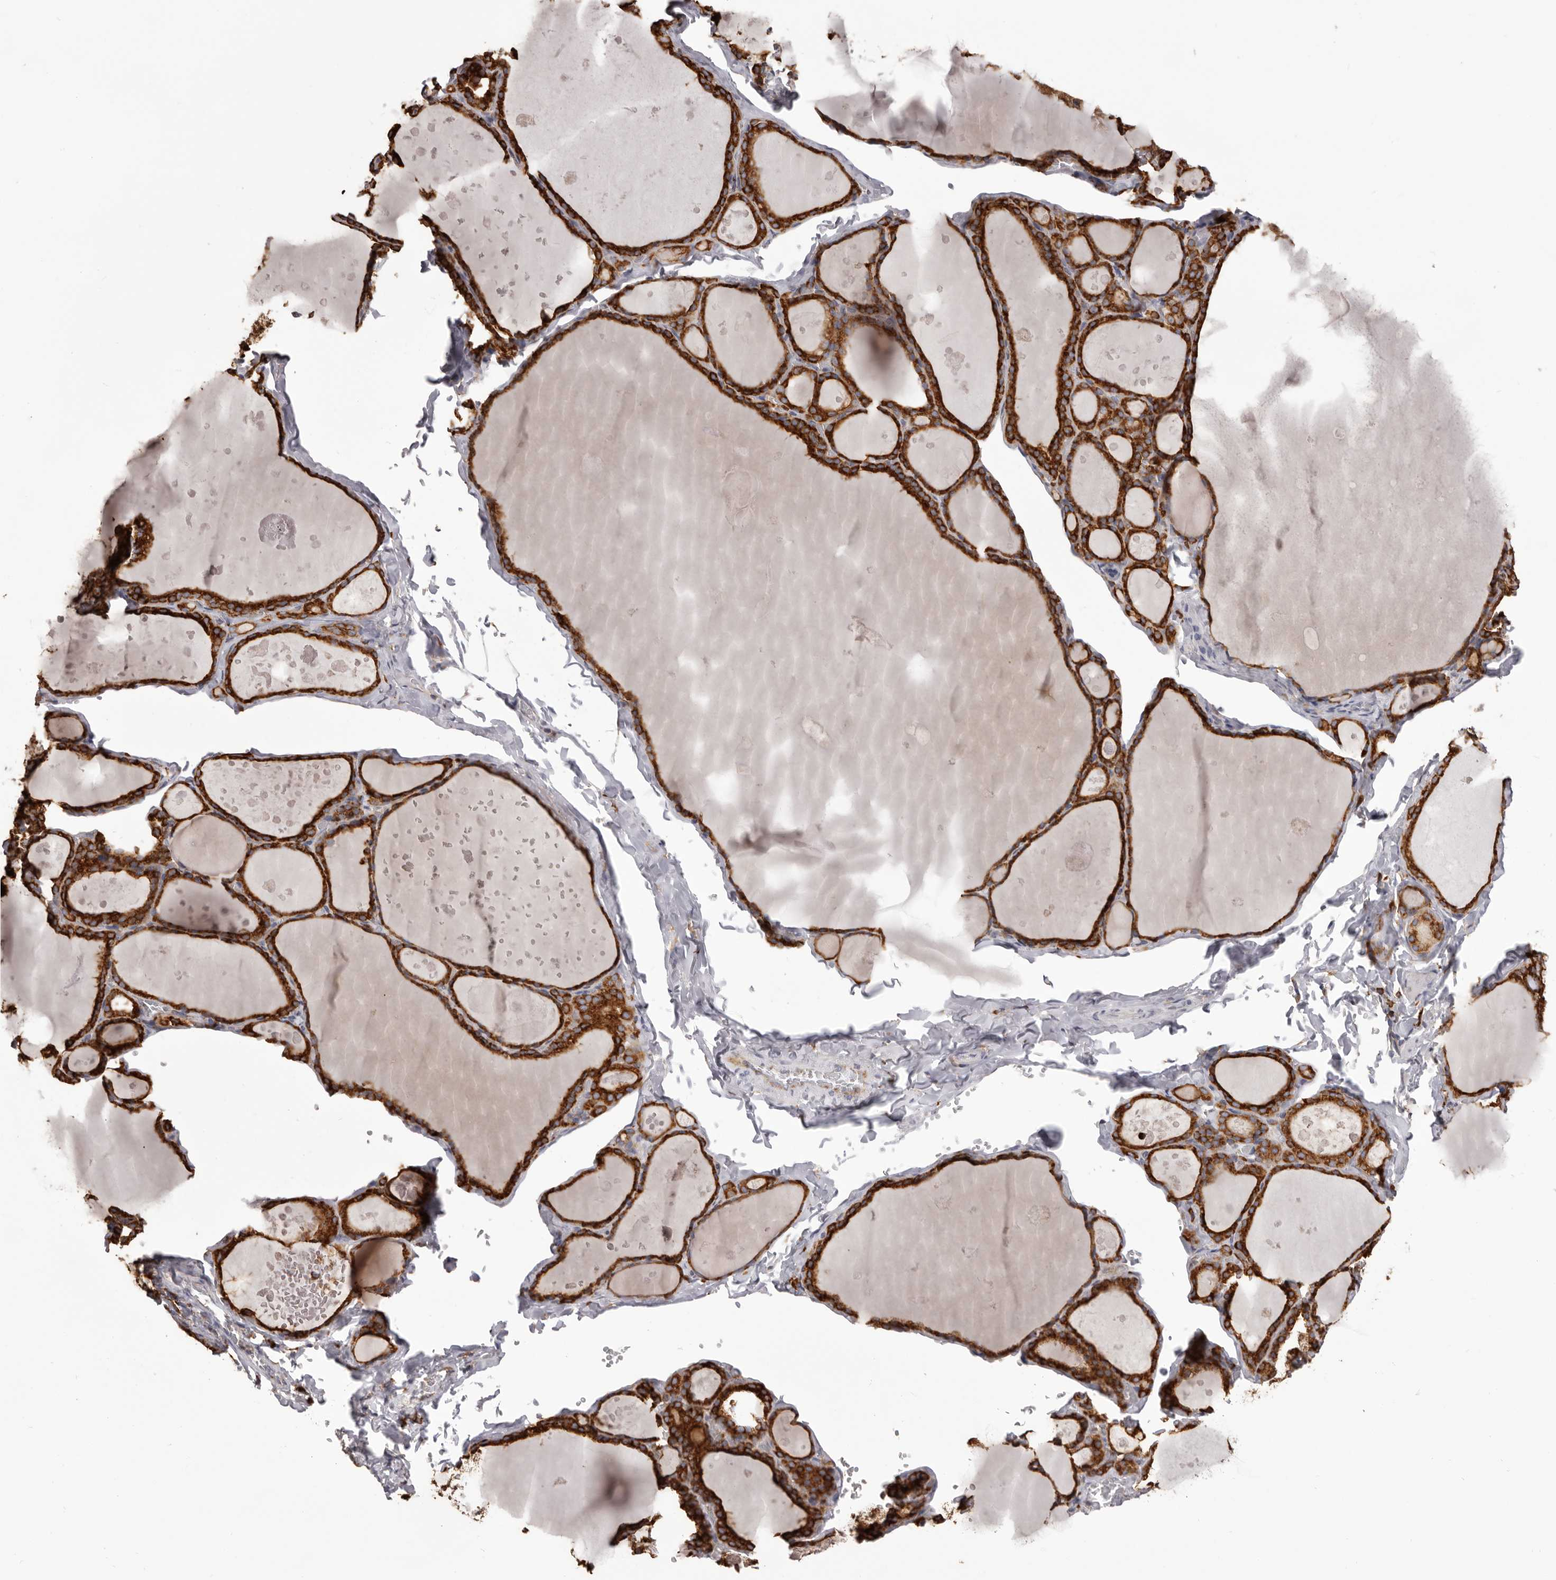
{"staining": {"intensity": "strong", "quantity": ">75%", "location": "cytoplasmic/membranous"}, "tissue": "thyroid gland", "cell_type": "Glandular cells", "image_type": "normal", "snomed": [{"axis": "morphology", "description": "Normal tissue, NOS"}, {"axis": "topography", "description": "Thyroid gland"}], "caption": "Thyroid gland was stained to show a protein in brown. There is high levels of strong cytoplasmic/membranous staining in about >75% of glandular cells. (DAB (3,3'-diaminobenzidine) IHC with brightfield microscopy, high magnification).", "gene": "QRSL1", "patient": {"sex": "male", "age": 56}}